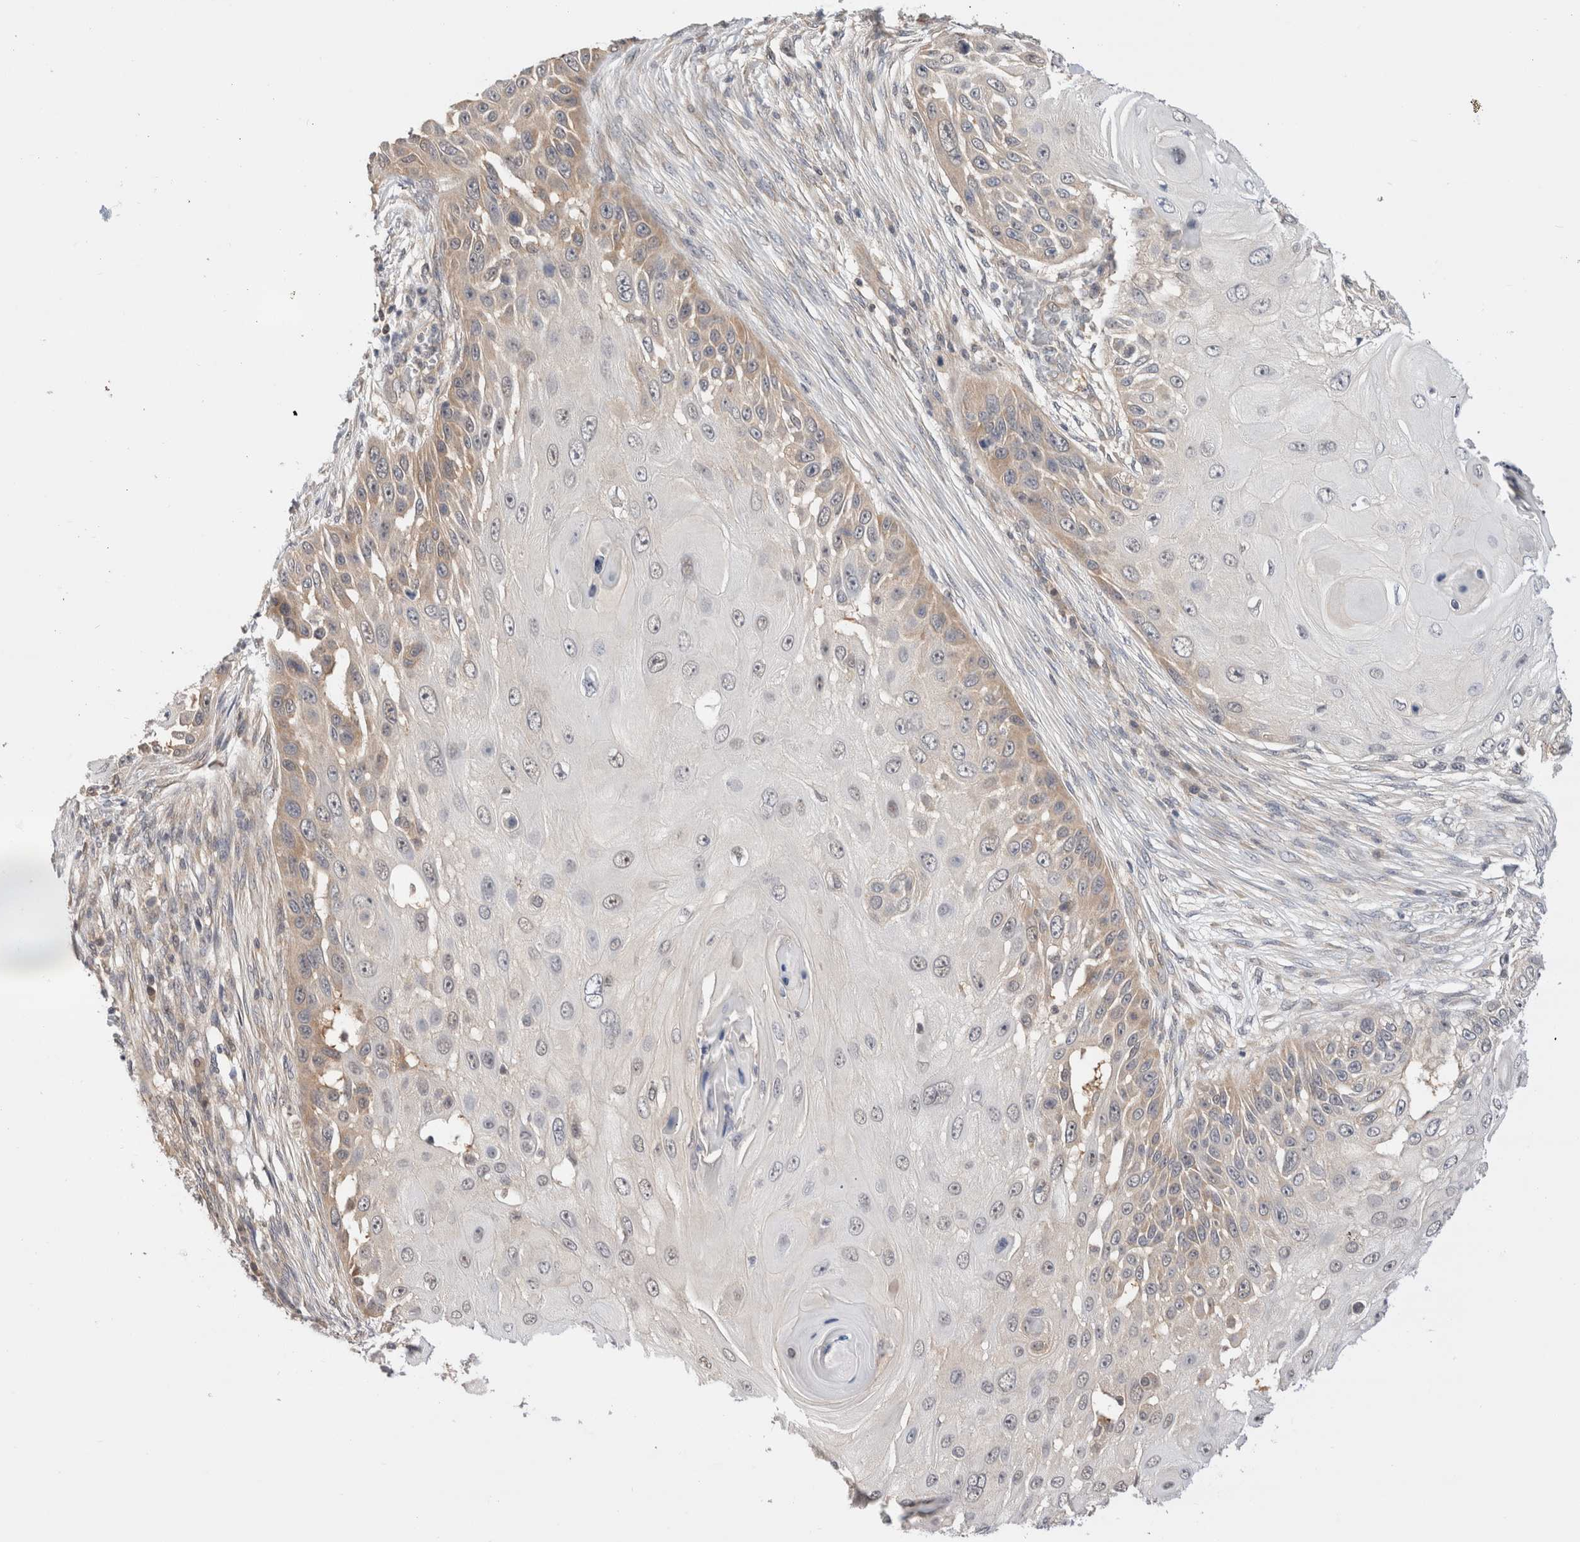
{"staining": {"intensity": "weak", "quantity": "<25%", "location": "cytoplasmic/membranous"}, "tissue": "skin cancer", "cell_type": "Tumor cells", "image_type": "cancer", "snomed": [{"axis": "morphology", "description": "Squamous cell carcinoma, NOS"}, {"axis": "topography", "description": "Skin"}], "caption": "Immunohistochemical staining of skin squamous cell carcinoma exhibits no significant positivity in tumor cells. Nuclei are stained in blue.", "gene": "C17orf97", "patient": {"sex": "female", "age": 44}}